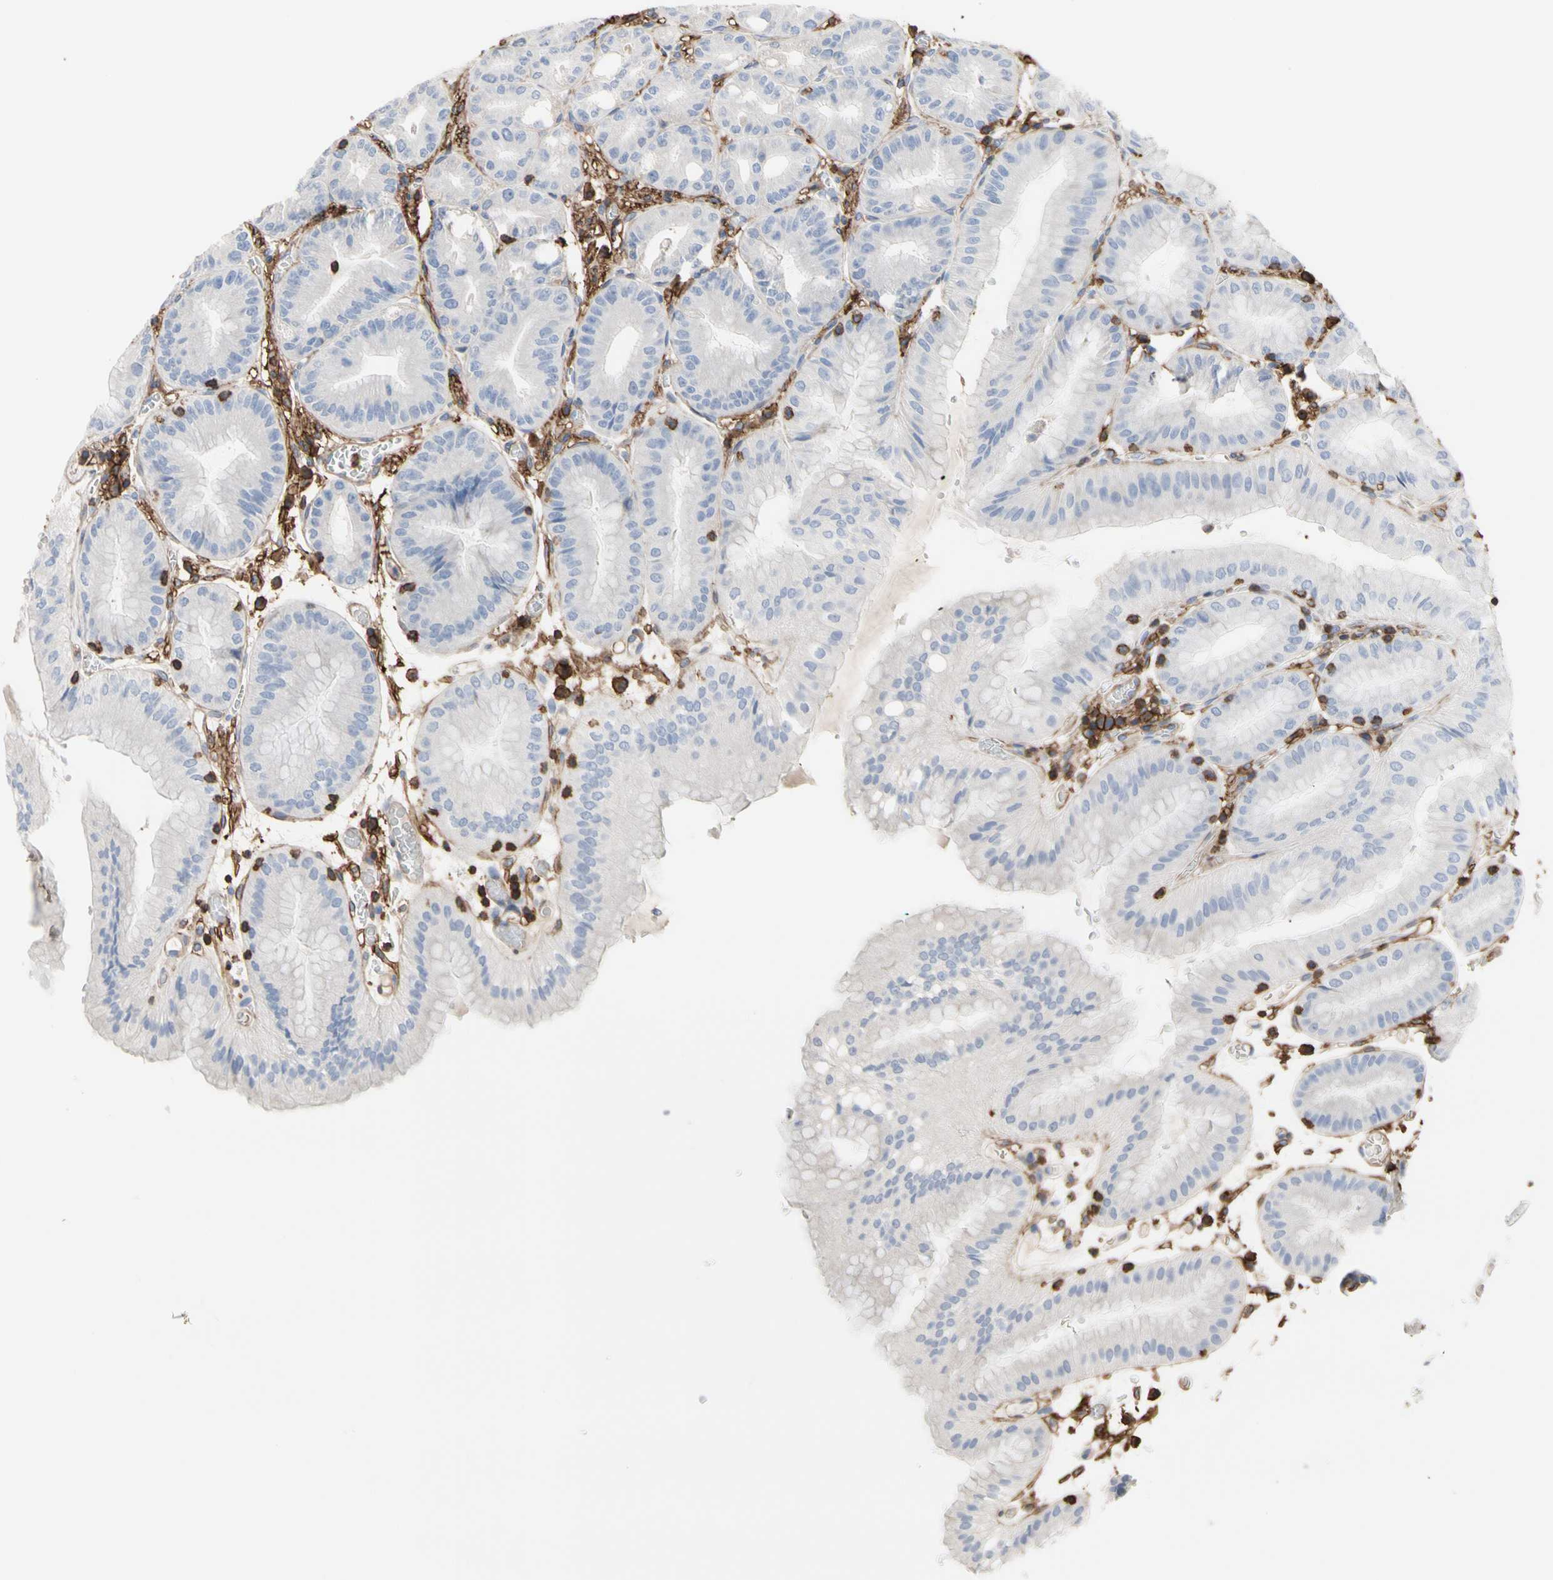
{"staining": {"intensity": "weak", "quantity": "25%-75%", "location": "cytoplasmic/membranous"}, "tissue": "stomach", "cell_type": "Glandular cells", "image_type": "normal", "snomed": [{"axis": "morphology", "description": "Normal tissue, NOS"}, {"axis": "topography", "description": "Stomach, lower"}], "caption": "An image of human stomach stained for a protein shows weak cytoplasmic/membranous brown staining in glandular cells. (DAB (3,3'-diaminobenzidine) = brown stain, brightfield microscopy at high magnification).", "gene": "ANXA6", "patient": {"sex": "male", "age": 71}}